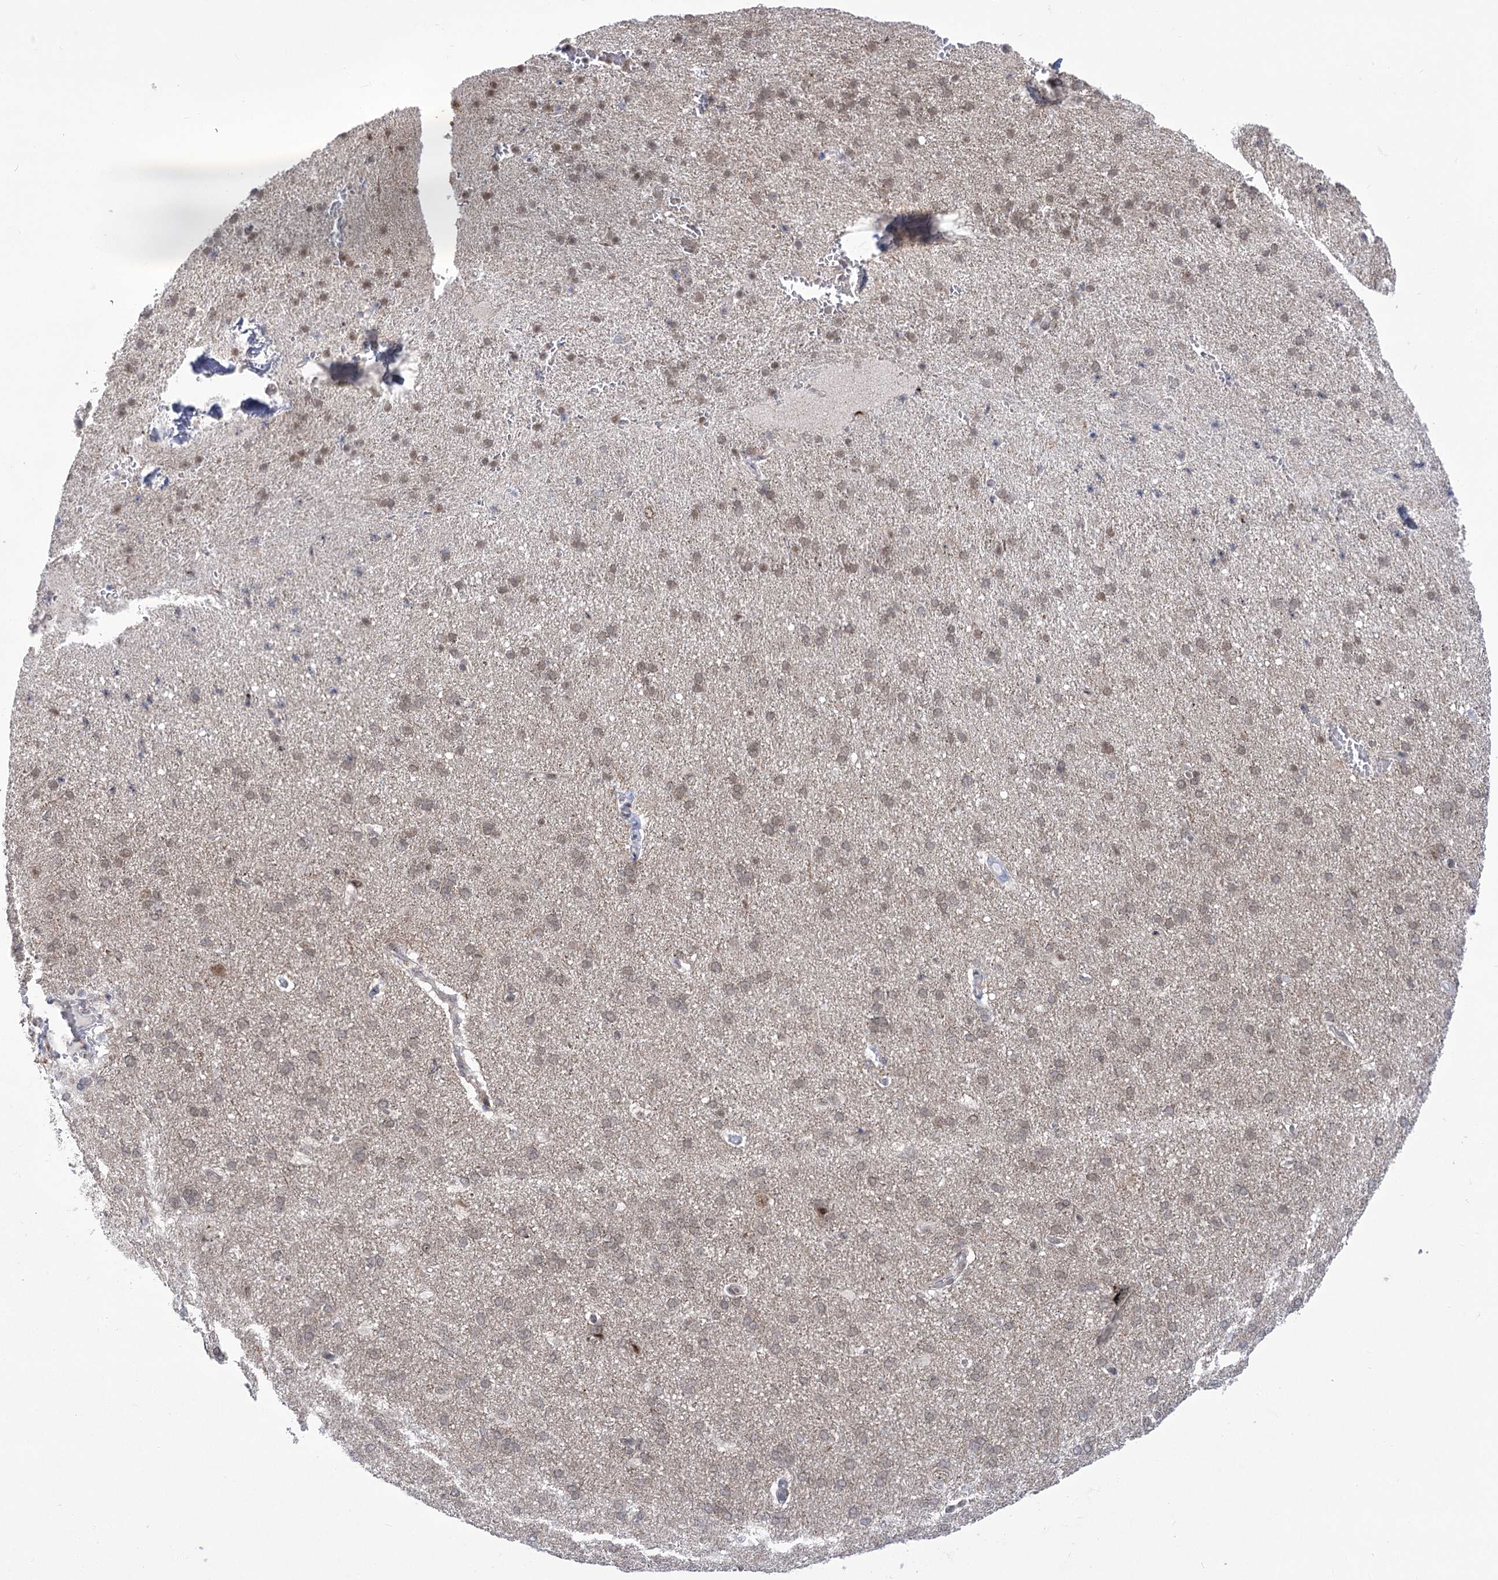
{"staining": {"intensity": "negative", "quantity": "none", "location": "none"}, "tissue": "cerebral cortex", "cell_type": "Endothelial cells", "image_type": "normal", "snomed": [{"axis": "morphology", "description": "Normal tissue, NOS"}, {"axis": "topography", "description": "Cerebral cortex"}], "caption": "A photomicrograph of human cerebral cortex is negative for staining in endothelial cells. (Immunohistochemistry (ihc), brightfield microscopy, high magnification).", "gene": "ZMAT2", "patient": {"sex": "male", "age": 62}}